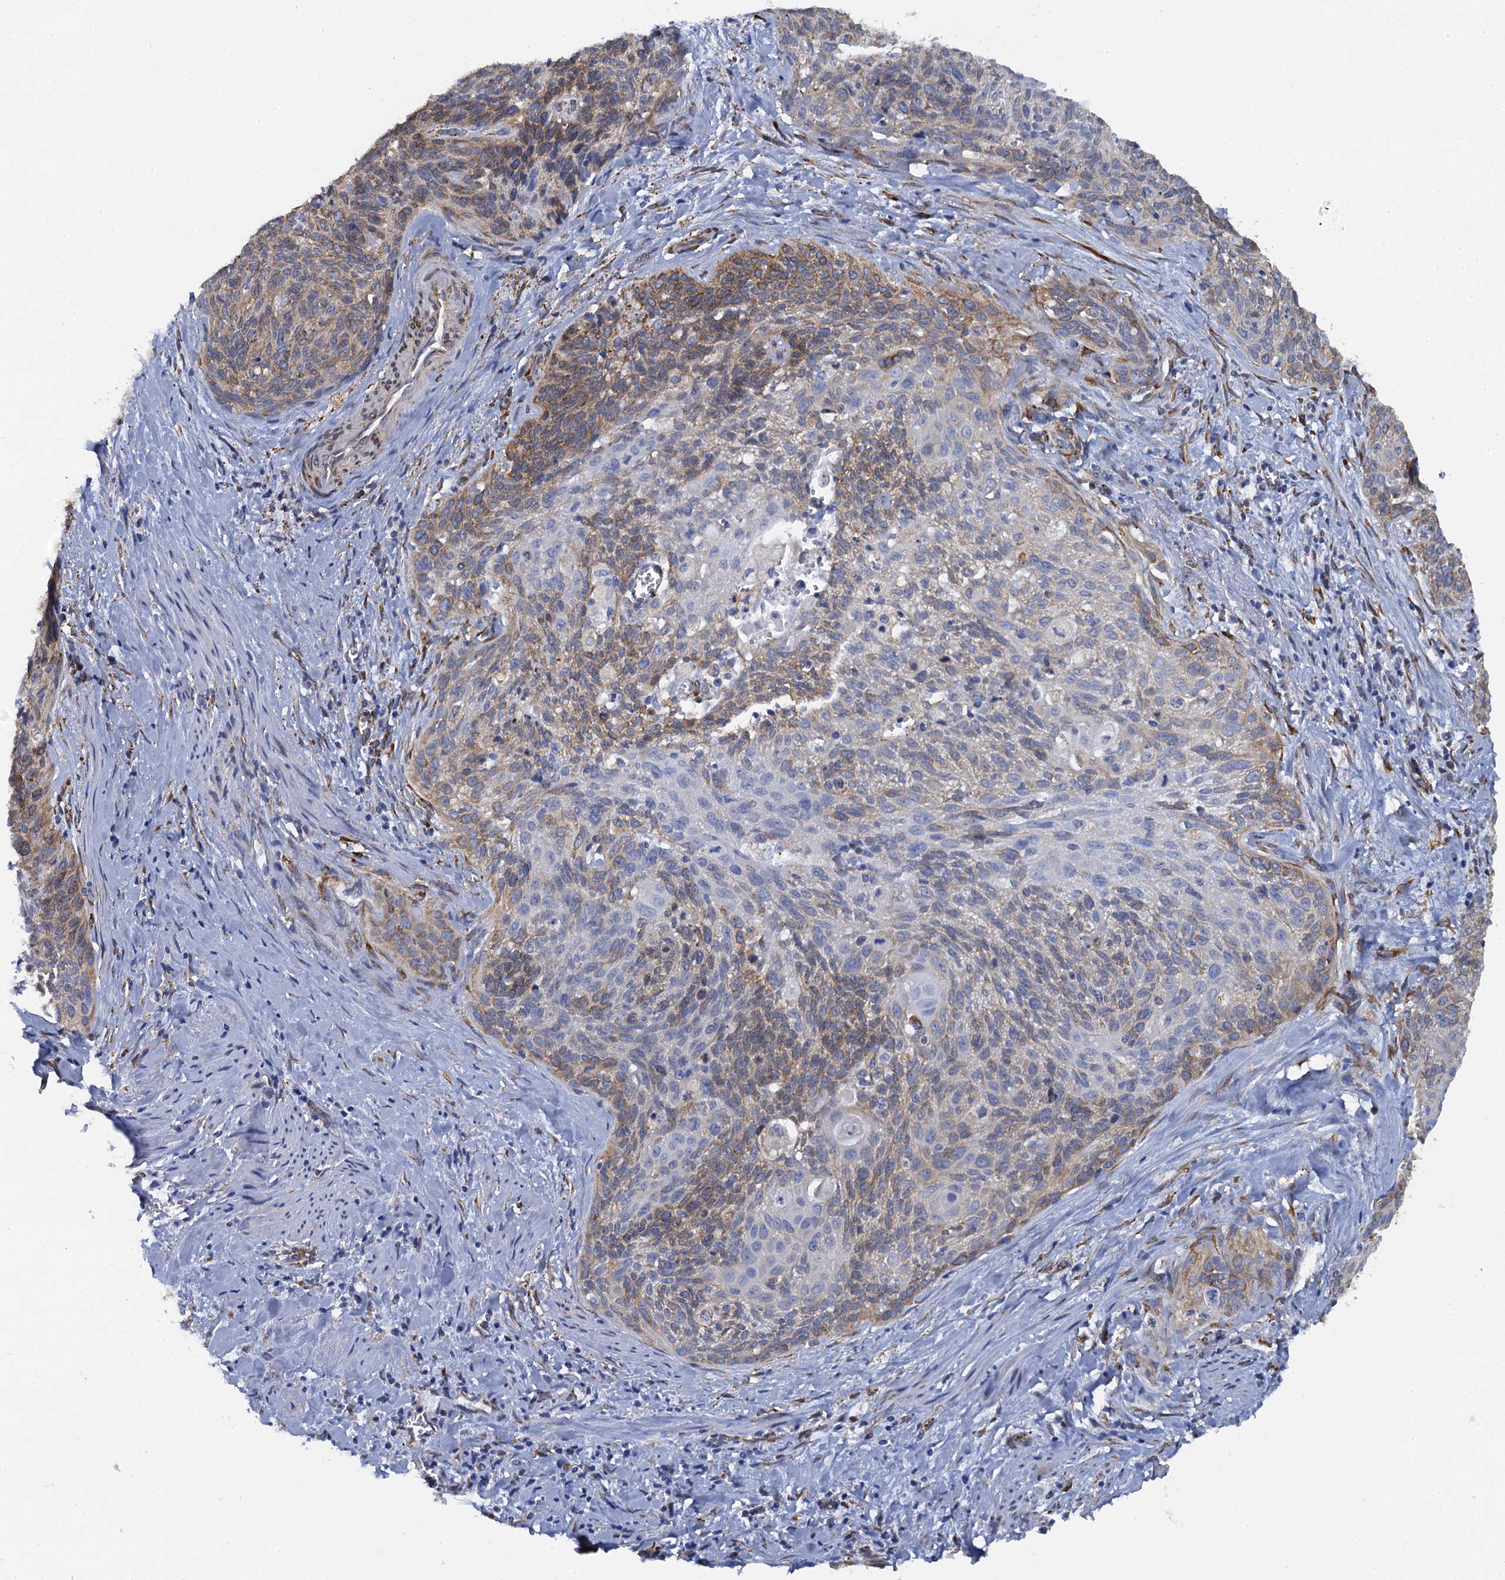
{"staining": {"intensity": "moderate", "quantity": "25%-75%", "location": "cytoplasmic/membranous"}, "tissue": "cervical cancer", "cell_type": "Tumor cells", "image_type": "cancer", "snomed": [{"axis": "morphology", "description": "Squamous cell carcinoma, NOS"}, {"axis": "topography", "description": "Cervix"}], "caption": "This histopathology image displays immunohistochemistry staining of human cervical squamous cell carcinoma, with medium moderate cytoplasmic/membranous staining in approximately 25%-75% of tumor cells.", "gene": "POGLUT3", "patient": {"sex": "female", "age": 55}}